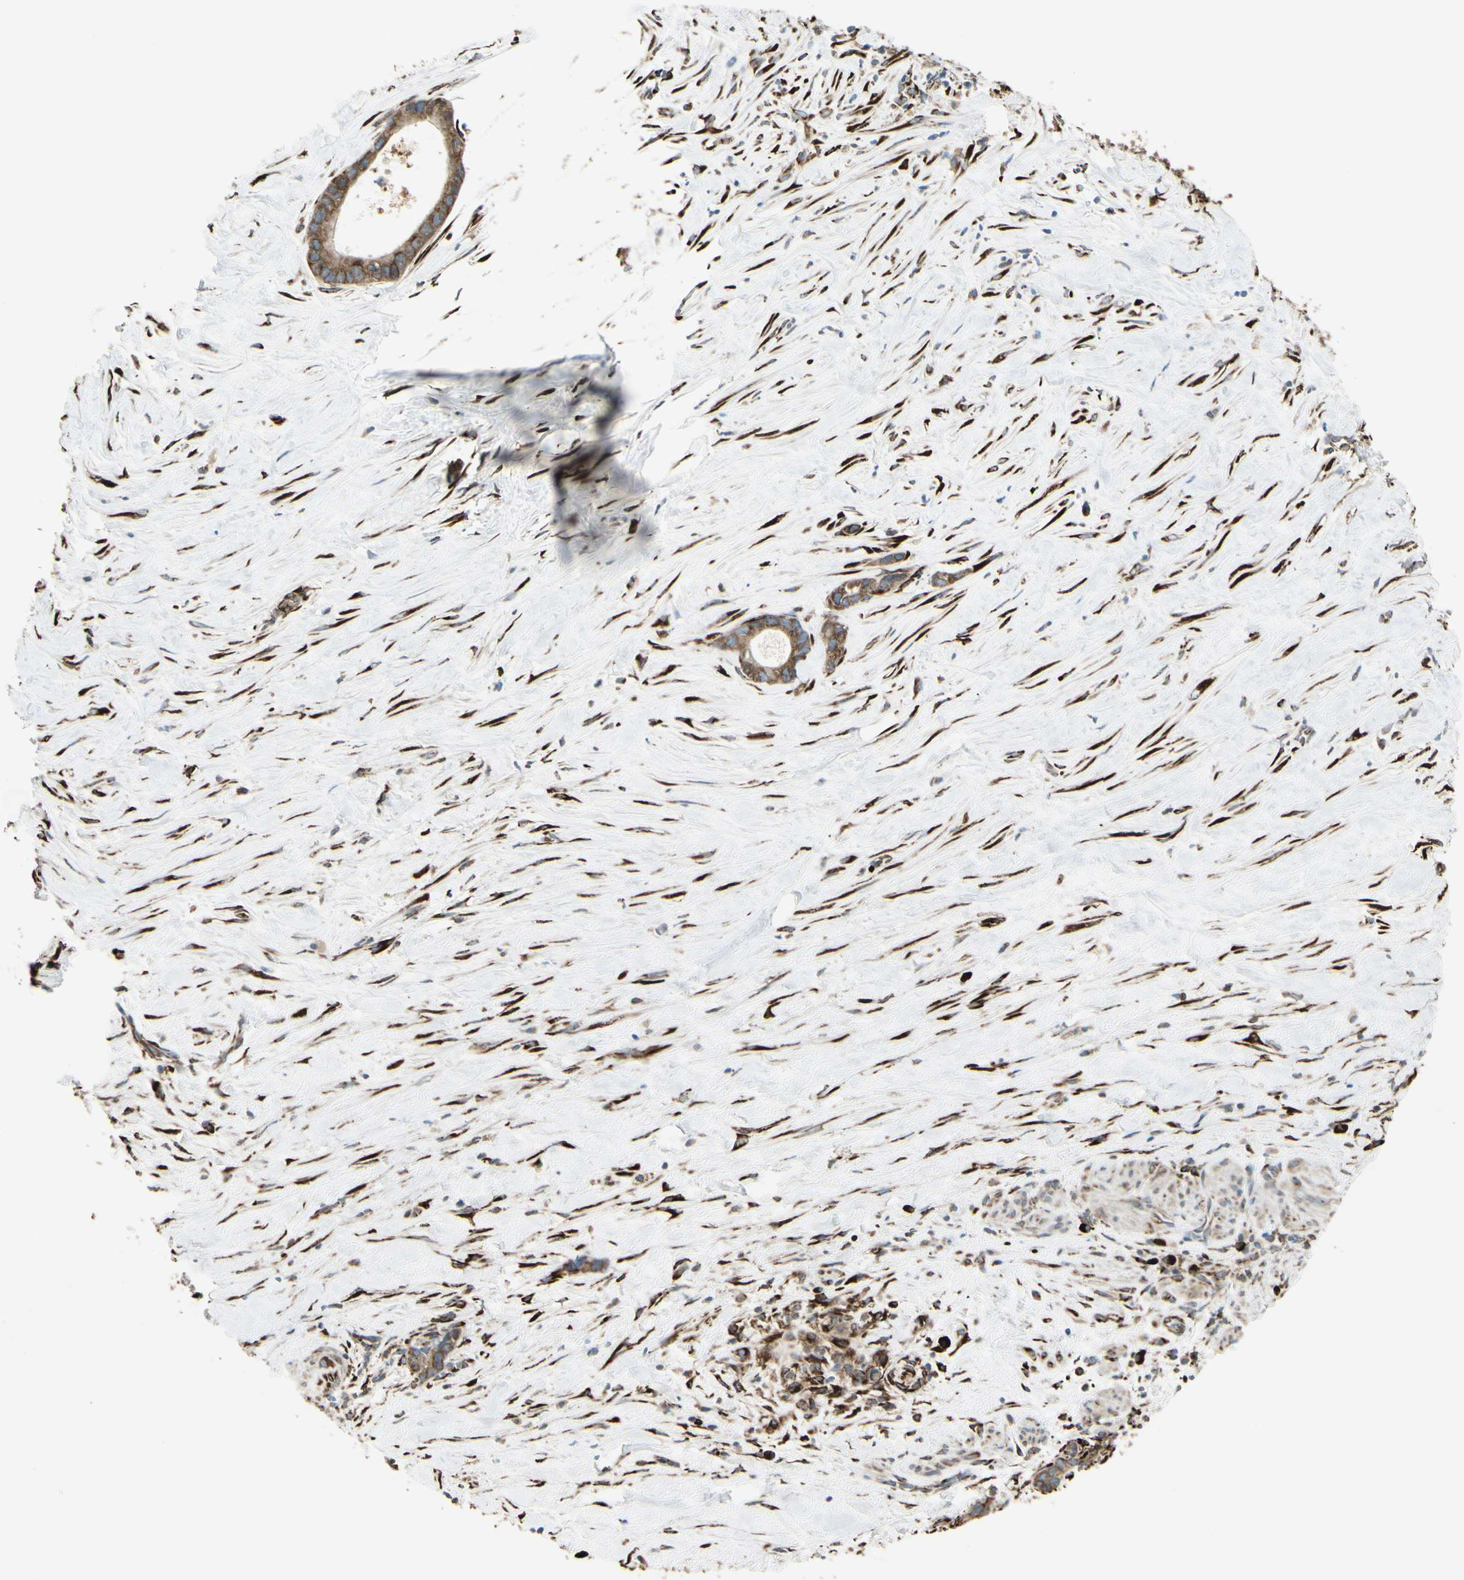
{"staining": {"intensity": "moderate", "quantity": ">75%", "location": "cytoplasmic/membranous"}, "tissue": "liver cancer", "cell_type": "Tumor cells", "image_type": "cancer", "snomed": [{"axis": "morphology", "description": "Cholangiocarcinoma"}, {"axis": "topography", "description": "Liver"}], "caption": "A brown stain labels moderate cytoplasmic/membranous positivity of a protein in liver cancer tumor cells. The staining was performed using DAB (3,3'-diaminobenzidine), with brown indicating positive protein expression. Nuclei are stained blue with hematoxylin.", "gene": "RRBP1", "patient": {"sex": "female", "age": 55}}